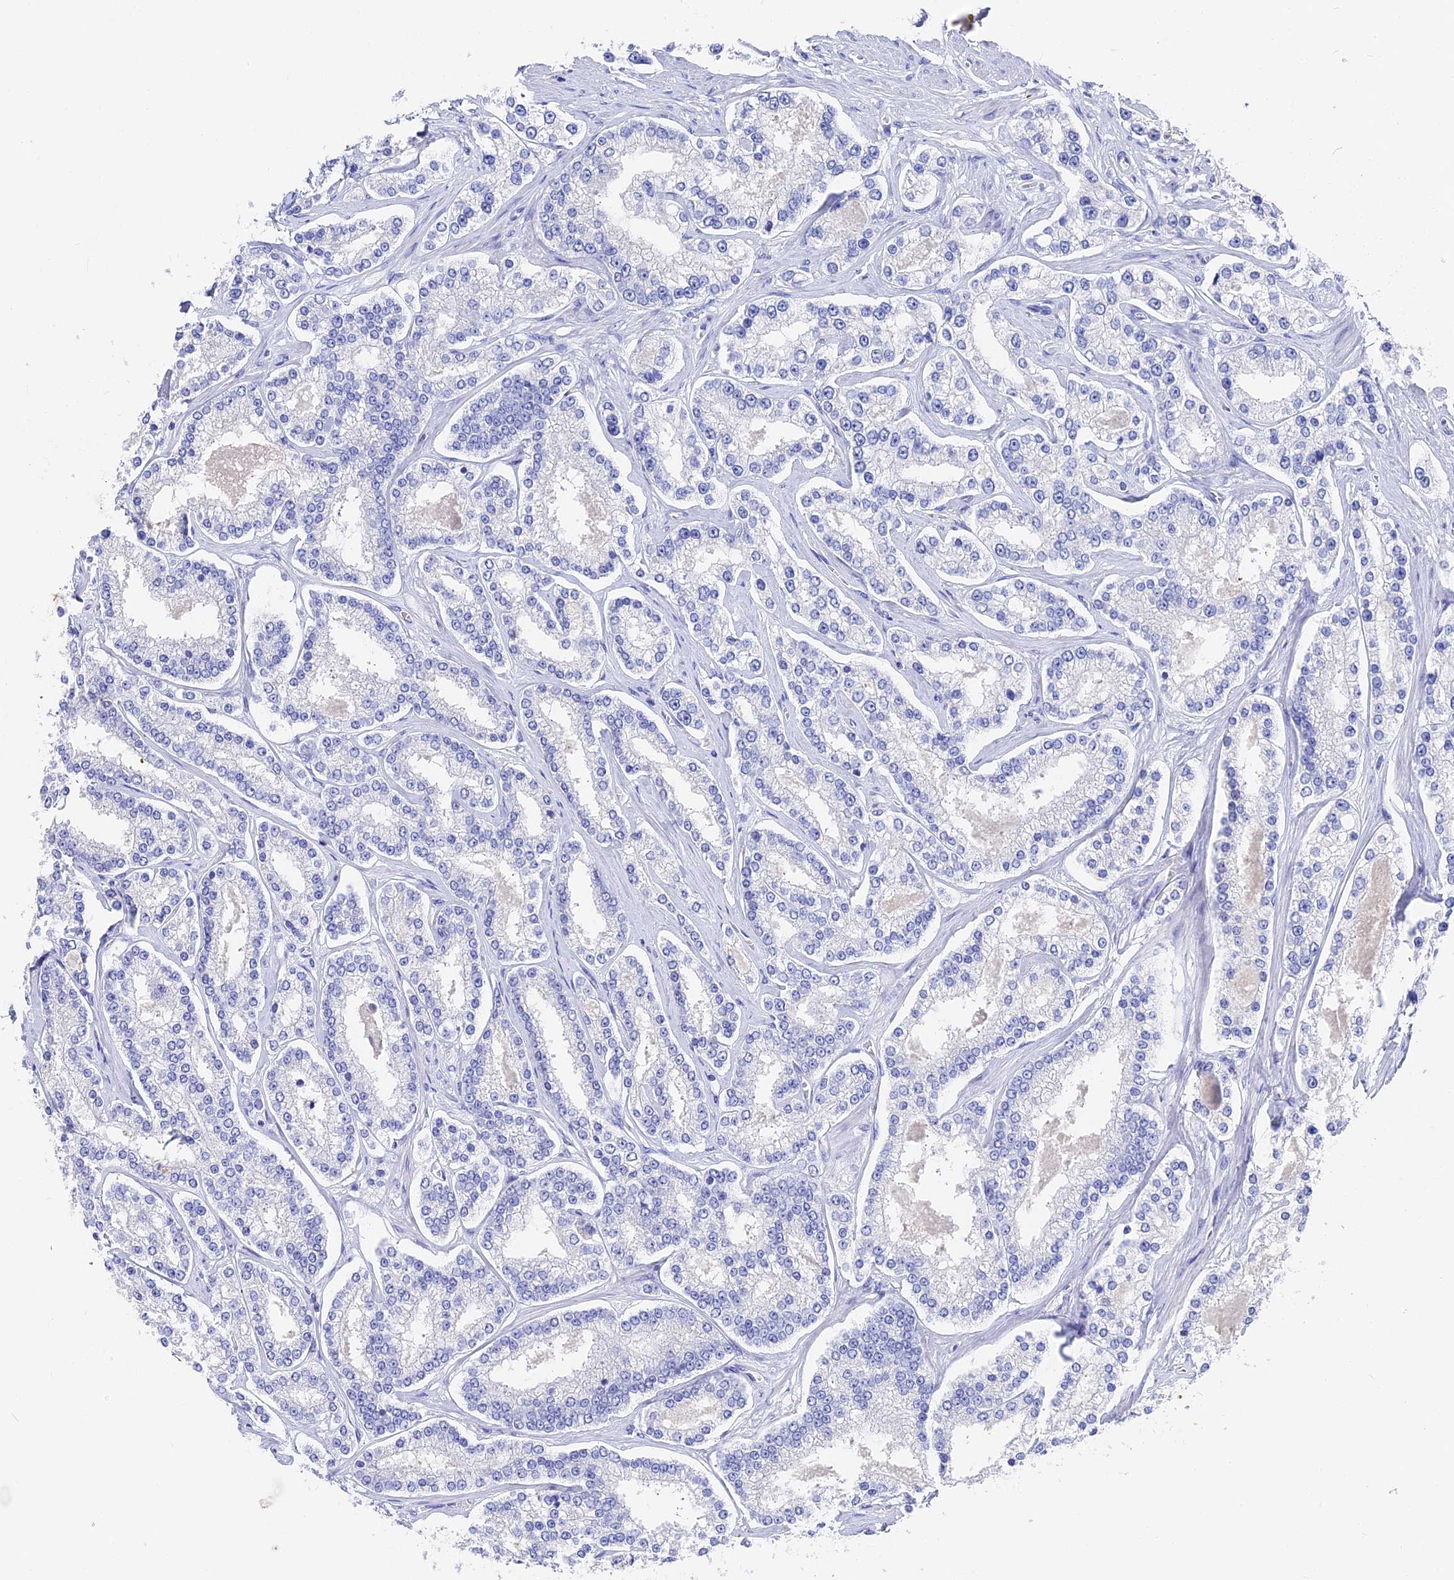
{"staining": {"intensity": "negative", "quantity": "none", "location": "none"}, "tissue": "prostate cancer", "cell_type": "Tumor cells", "image_type": "cancer", "snomed": [{"axis": "morphology", "description": "Normal tissue, NOS"}, {"axis": "morphology", "description": "Adenocarcinoma, High grade"}, {"axis": "topography", "description": "Prostate"}], "caption": "Immunohistochemistry (IHC) photomicrograph of neoplastic tissue: high-grade adenocarcinoma (prostate) stained with DAB (3,3'-diaminobenzidine) displays no significant protein positivity in tumor cells.", "gene": "VPS33B", "patient": {"sex": "male", "age": 83}}